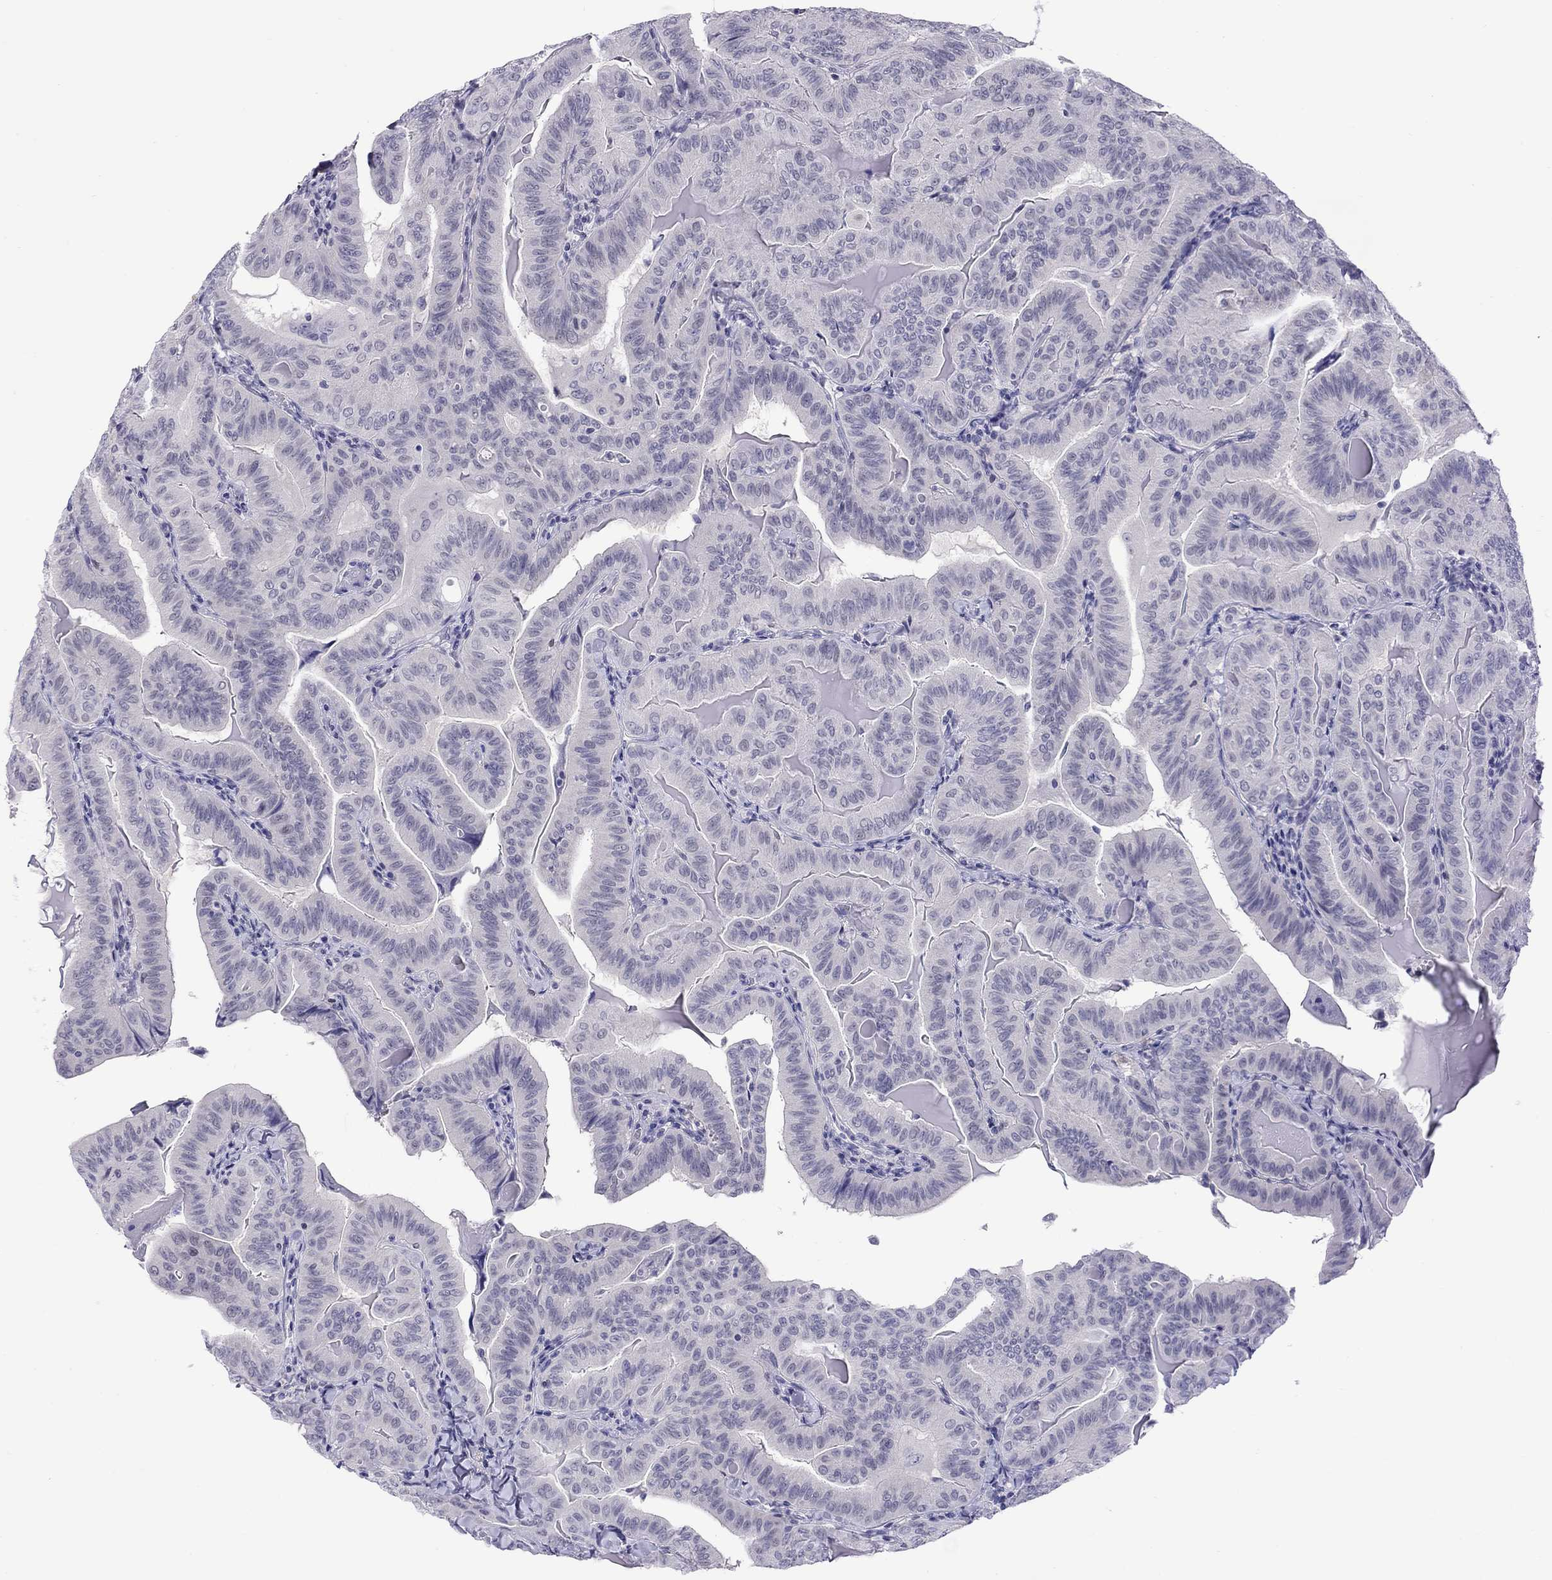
{"staining": {"intensity": "negative", "quantity": "none", "location": "none"}, "tissue": "thyroid cancer", "cell_type": "Tumor cells", "image_type": "cancer", "snomed": [{"axis": "morphology", "description": "Papillary adenocarcinoma, NOS"}, {"axis": "topography", "description": "Thyroid gland"}], "caption": "The immunohistochemistry histopathology image has no significant staining in tumor cells of thyroid papillary adenocarcinoma tissue.", "gene": "CHRNB3", "patient": {"sex": "female", "age": 68}}